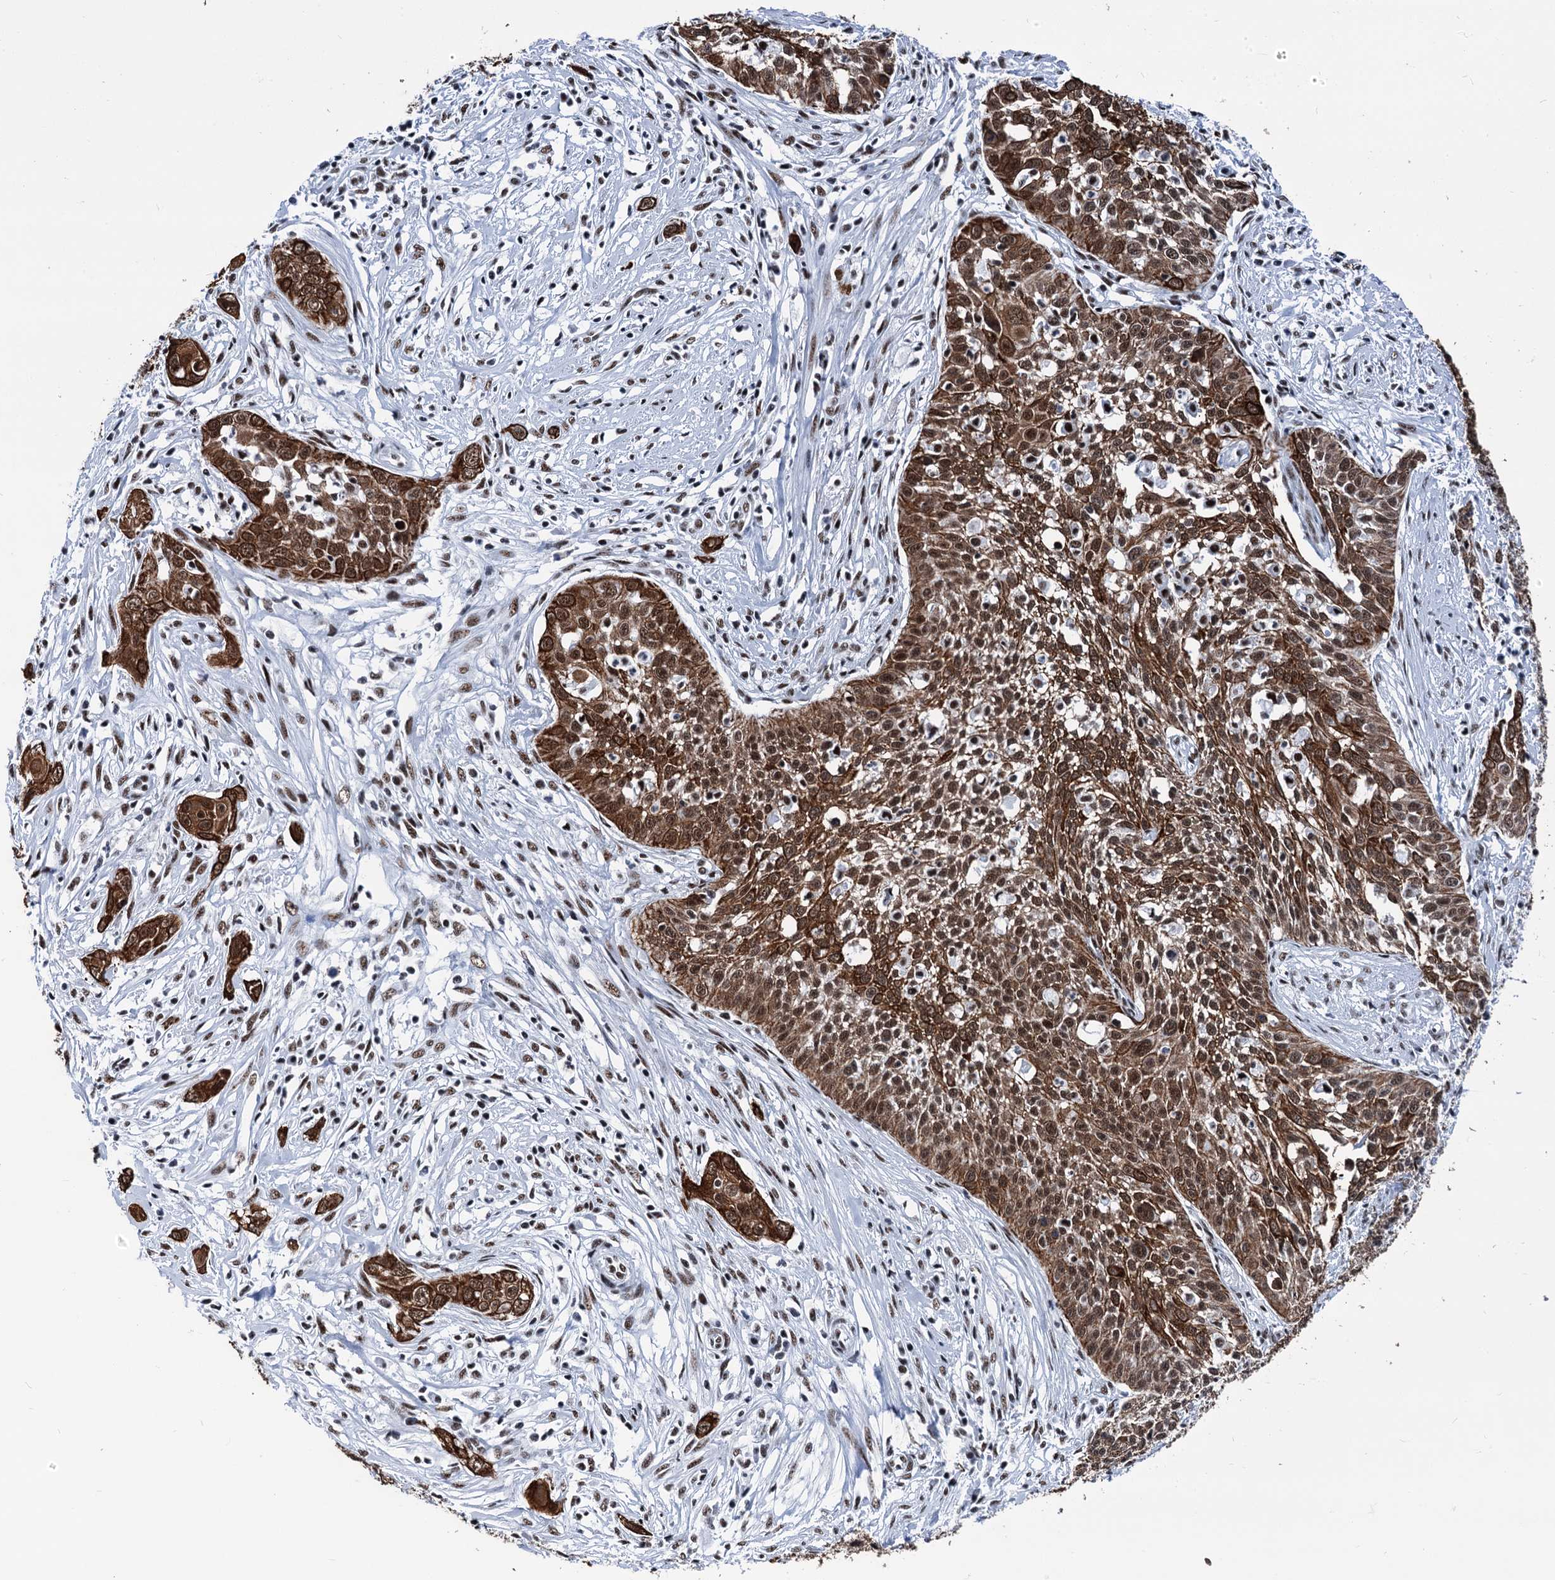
{"staining": {"intensity": "moderate", "quantity": ">75%", "location": "cytoplasmic/membranous,nuclear"}, "tissue": "cervical cancer", "cell_type": "Tumor cells", "image_type": "cancer", "snomed": [{"axis": "morphology", "description": "Squamous cell carcinoma, NOS"}, {"axis": "topography", "description": "Cervix"}], "caption": "Human cervical squamous cell carcinoma stained with a protein marker shows moderate staining in tumor cells.", "gene": "DDX23", "patient": {"sex": "female", "age": 34}}